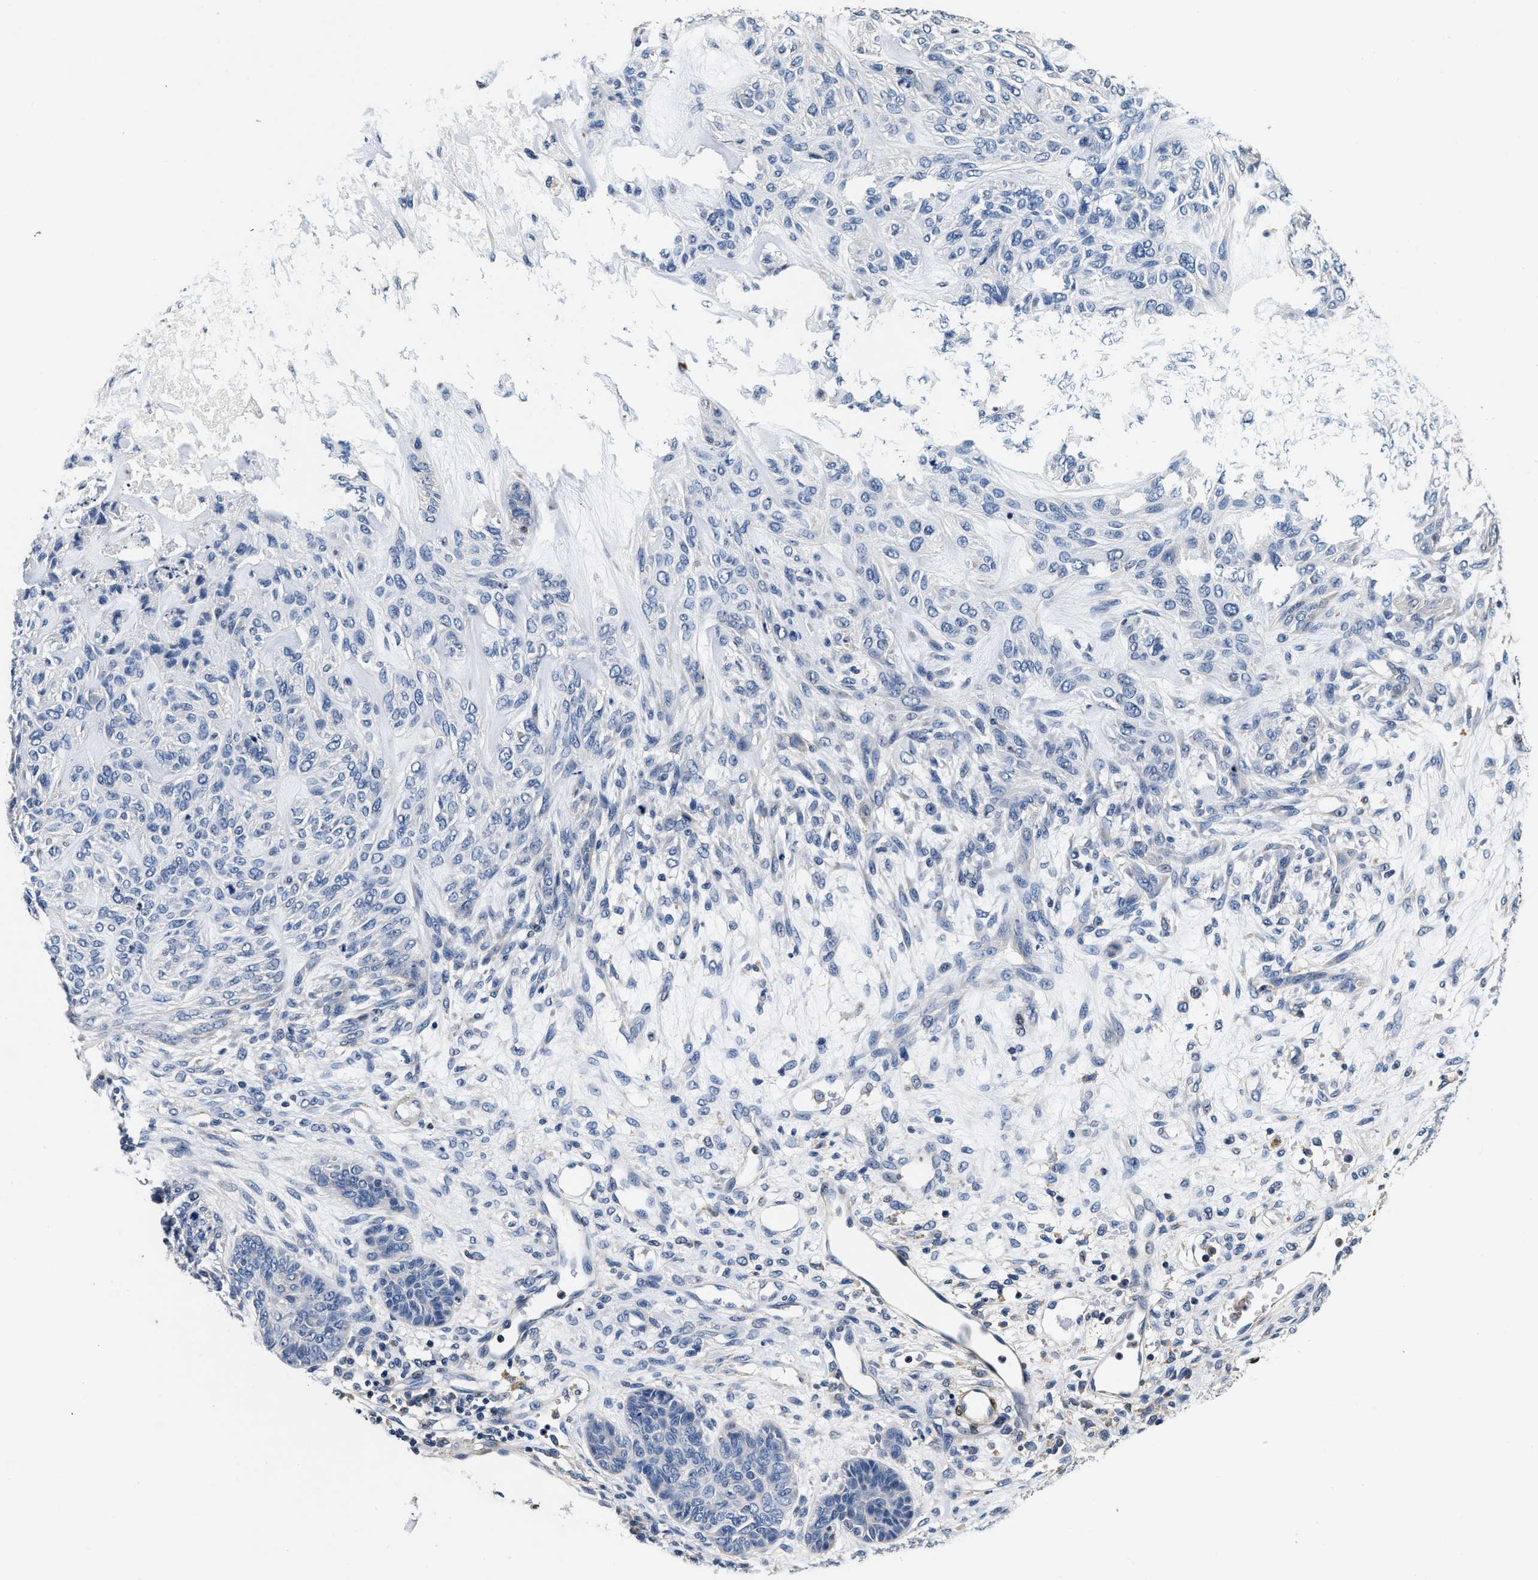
{"staining": {"intensity": "negative", "quantity": "none", "location": "none"}, "tissue": "skin cancer", "cell_type": "Tumor cells", "image_type": "cancer", "snomed": [{"axis": "morphology", "description": "Basal cell carcinoma"}, {"axis": "topography", "description": "Skin"}], "caption": "Skin cancer was stained to show a protein in brown. There is no significant expression in tumor cells.", "gene": "ANKIB1", "patient": {"sex": "male", "age": 55}}